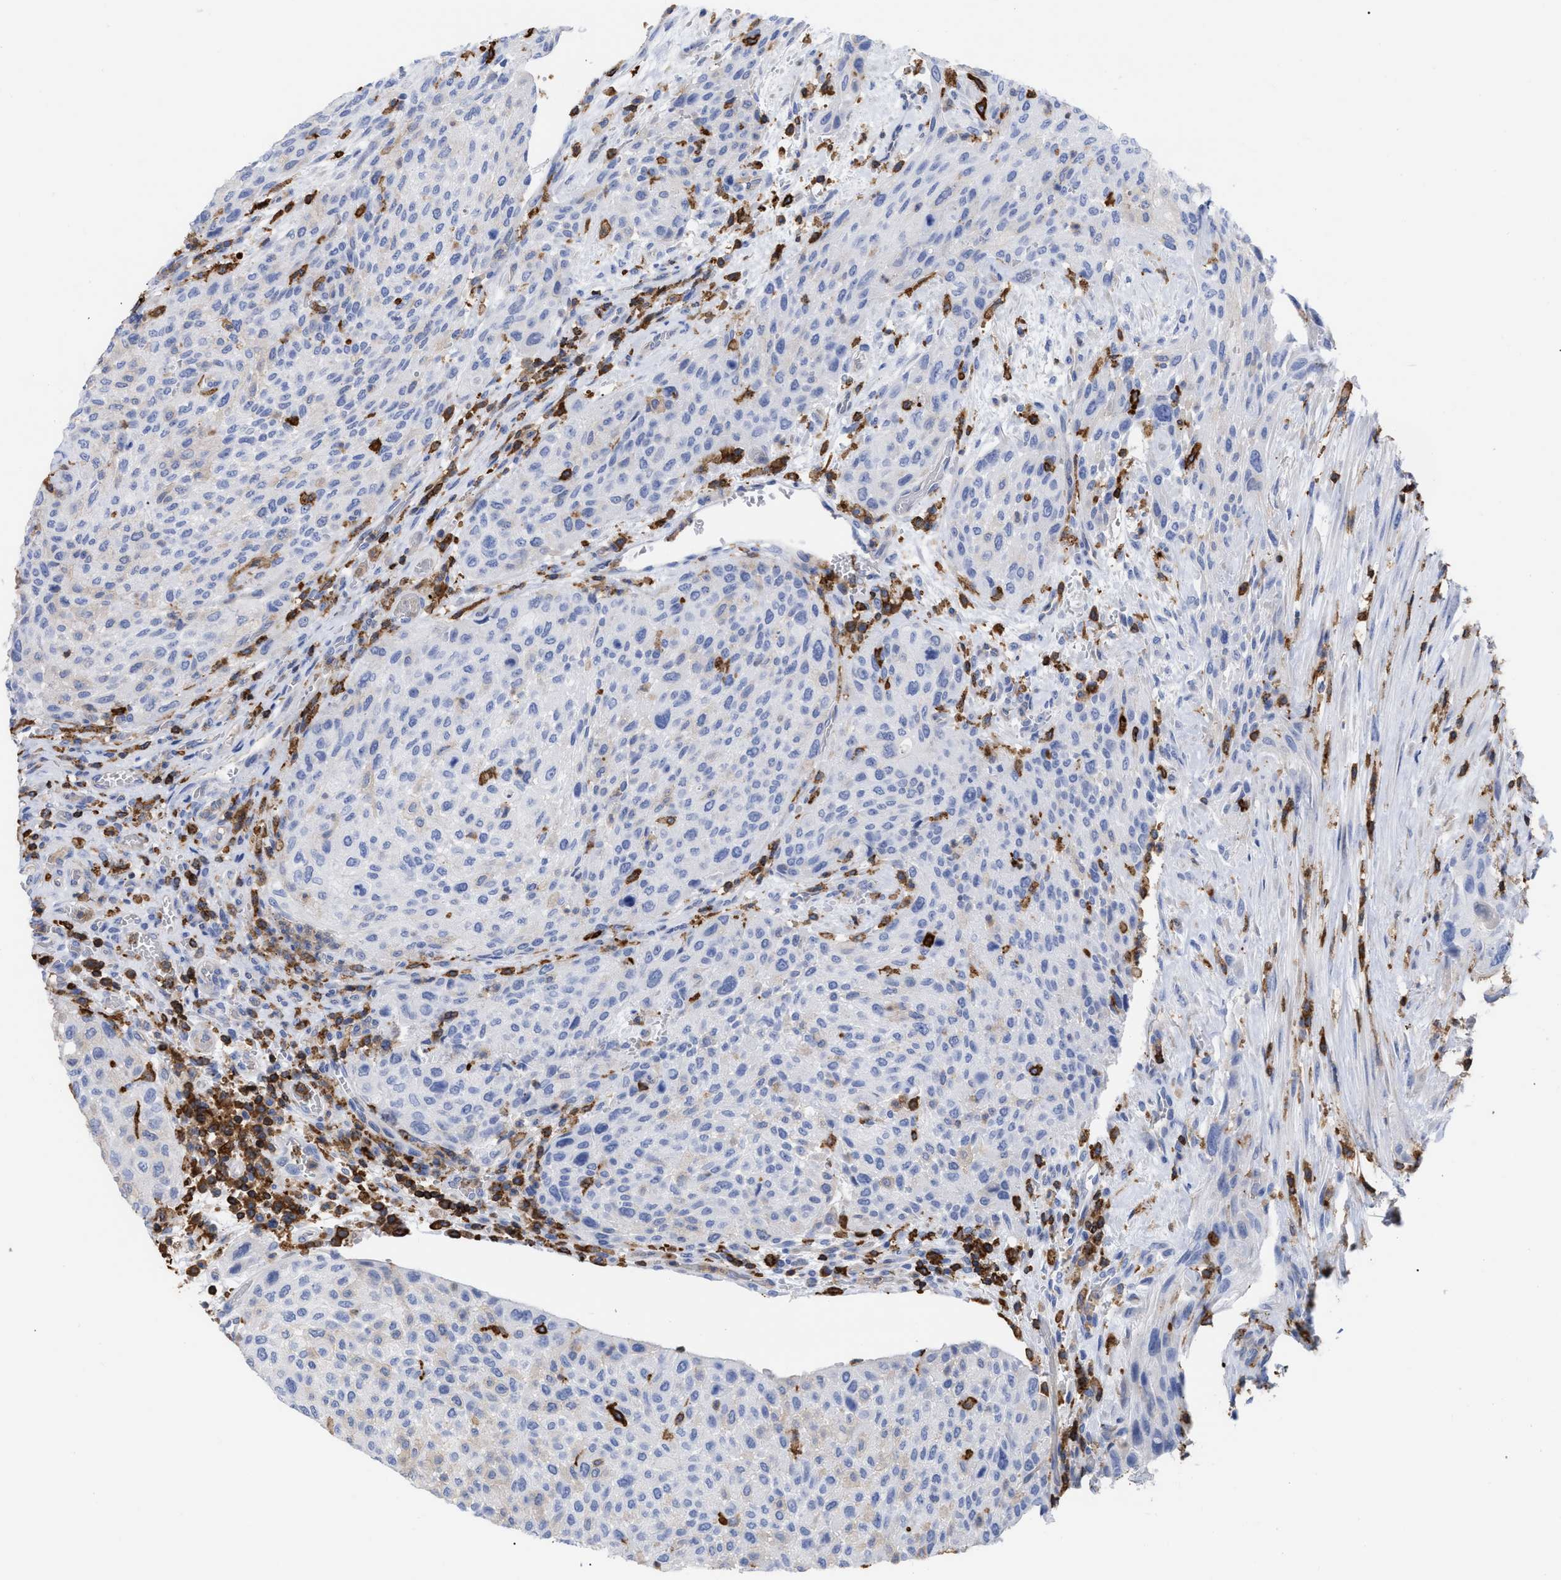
{"staining": {"intensity": "weak", "quantity": "25%-75%", "location": "cytoplasmic/membranous"}, "tissue": "urothelial cancer", "cell_type": "Tumor cells", "image_type": "cancer", "snomed": [{"axis": "morphology", "description": "Urothelial carcinoma, Low grade"}, {"axis": "morphology", "description": "Urothelial carcinoma, High grade"}, {"axis": "topography", "description": "Urinary bladder"}], "caption": "Immunohistochemistry of human urothelial cancer shows low levels of weak cytoplasmic/membranous expression in about 25%-75% of tumor cells.", "gene": "HCLS1", "patient": {"sex": "male", "age": 35}}